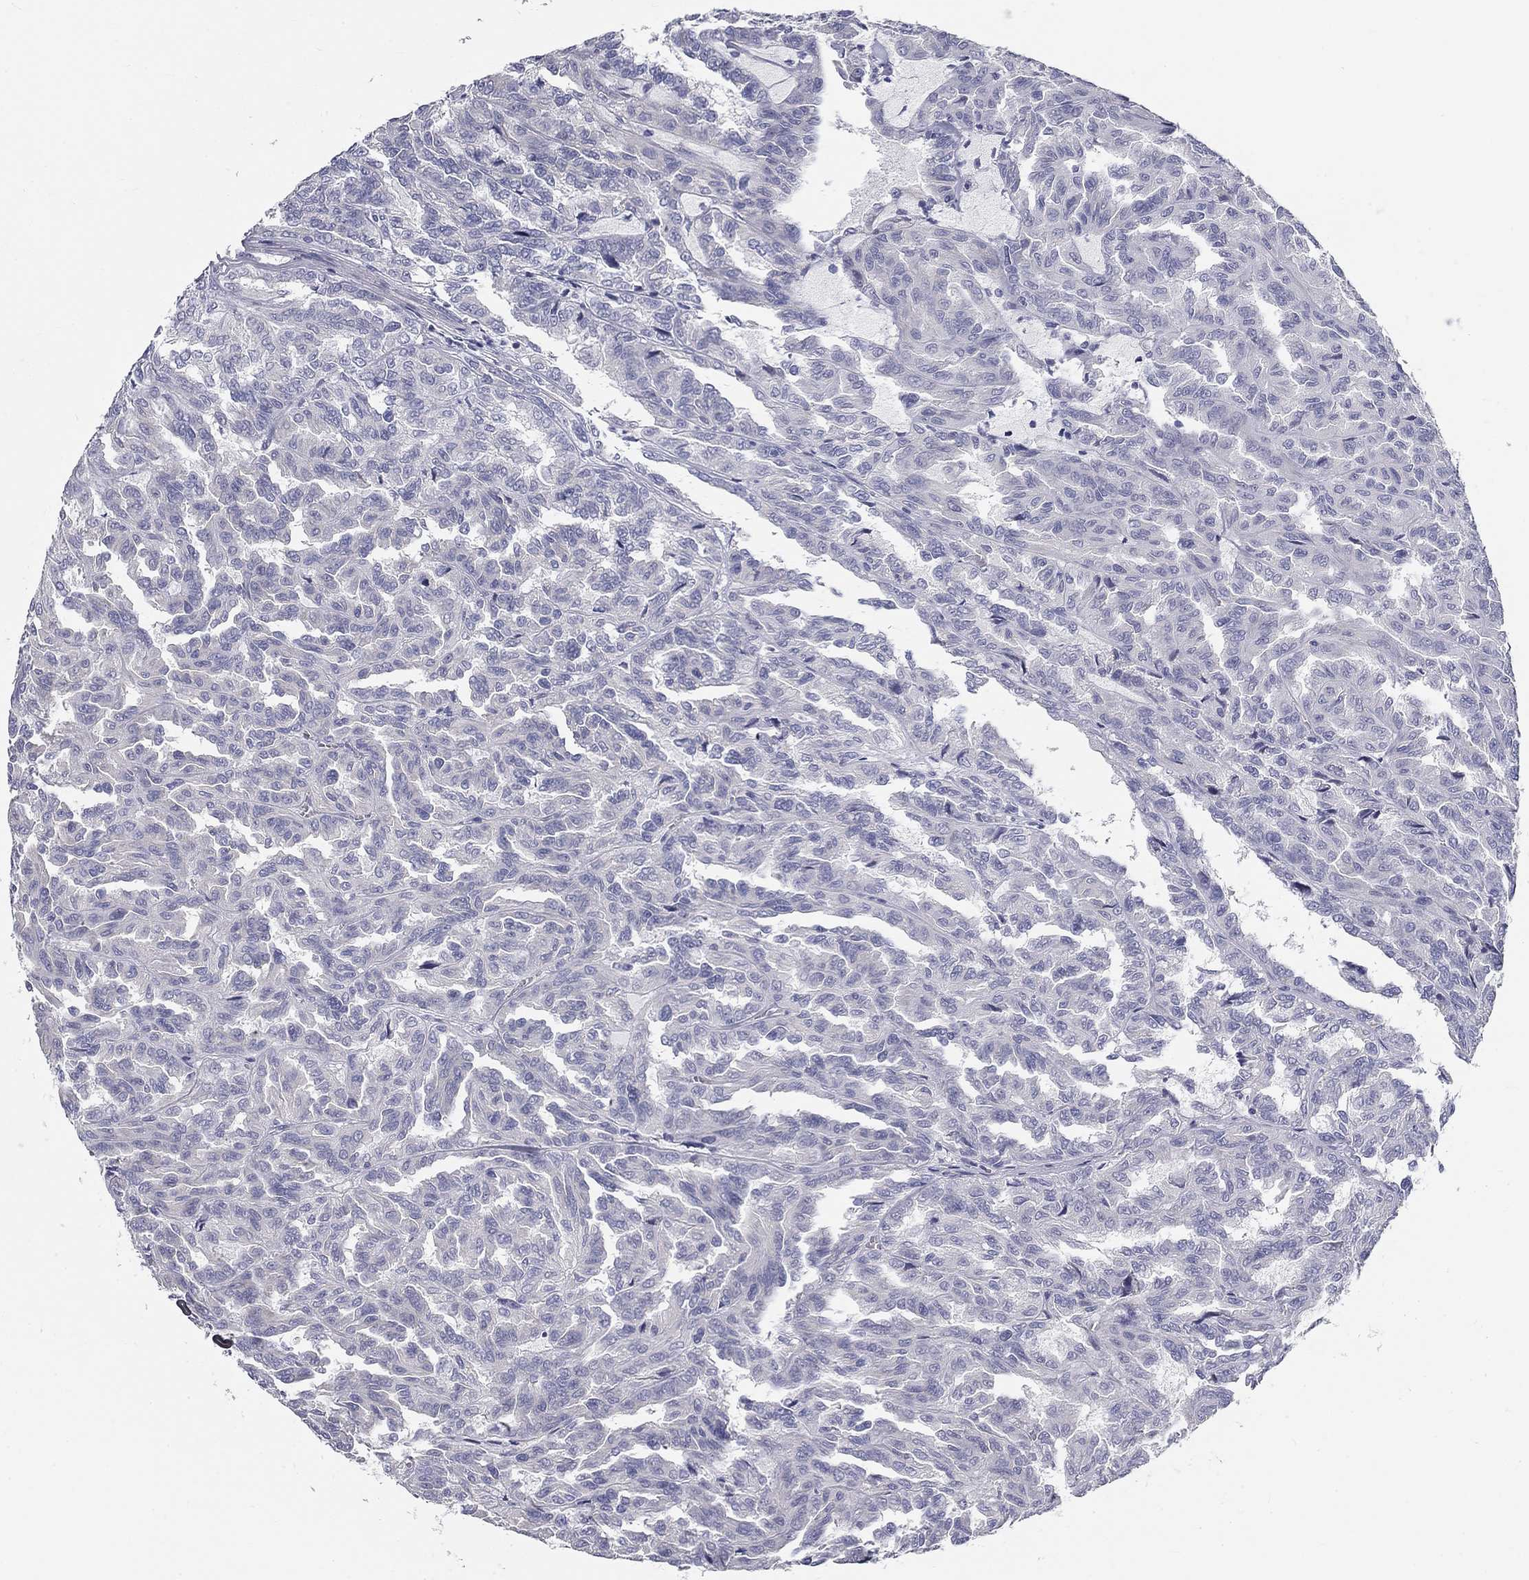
{"staining": {"intensity": "negative", "quantity": "none", "location": "none"}, "tissue": "renal cancer", "cell_type": "Tumor cells", "image_type": "cancer", "snomed": [{"axis": "morphology", "description": "Adenocarcinoma, NOS"}, {"axis": "topography", "description": "Kidney"}], "caption": "Immunohistochemical staining of renal cancer reveals no significant staining in tumor cells.", "gene": "GALNTL5", "patient": {"sex": "male", "age": 79}}